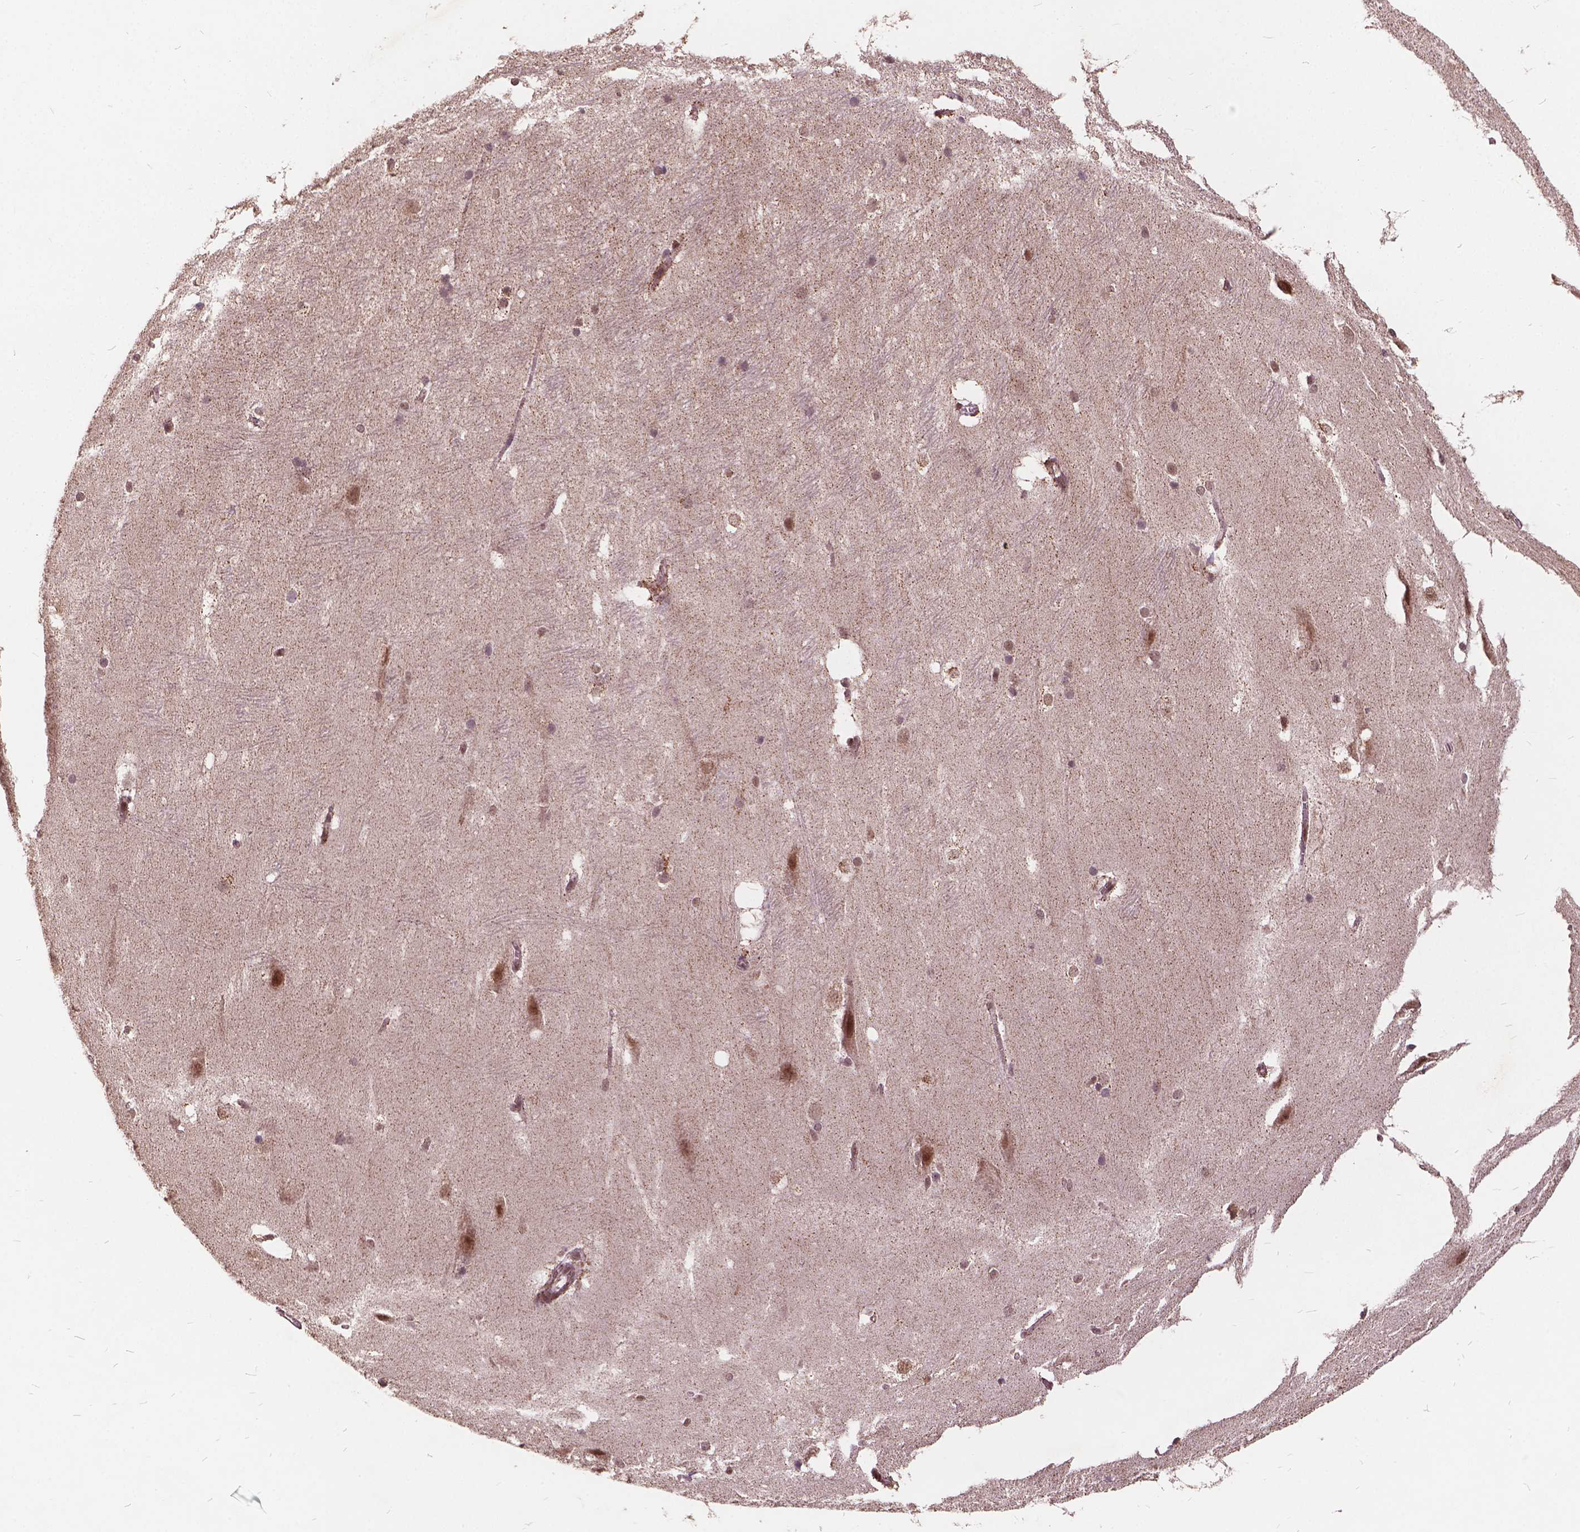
{"staining": {"intensity": "weak", "quantity": ">75%", "location": "nuclear"}, "tissue": "hippocampus", "cell_type": "Glial cells", "image_type": "normal", "snomed": [{"axis": "morphology", "description": "Normal tissue, NOS"}, {"axis": "topography", "description": "Cerebral cortex"}, {"axis": "topography", "description": "Hippocampus"}], "caption": "The image demonstrates staining of unremarkable hippocampus, revealing weak nuclear protein positivity (brown color) within glial cells.", "gene": "GPS2", "patient": {"sex": "female", "age": 19}}